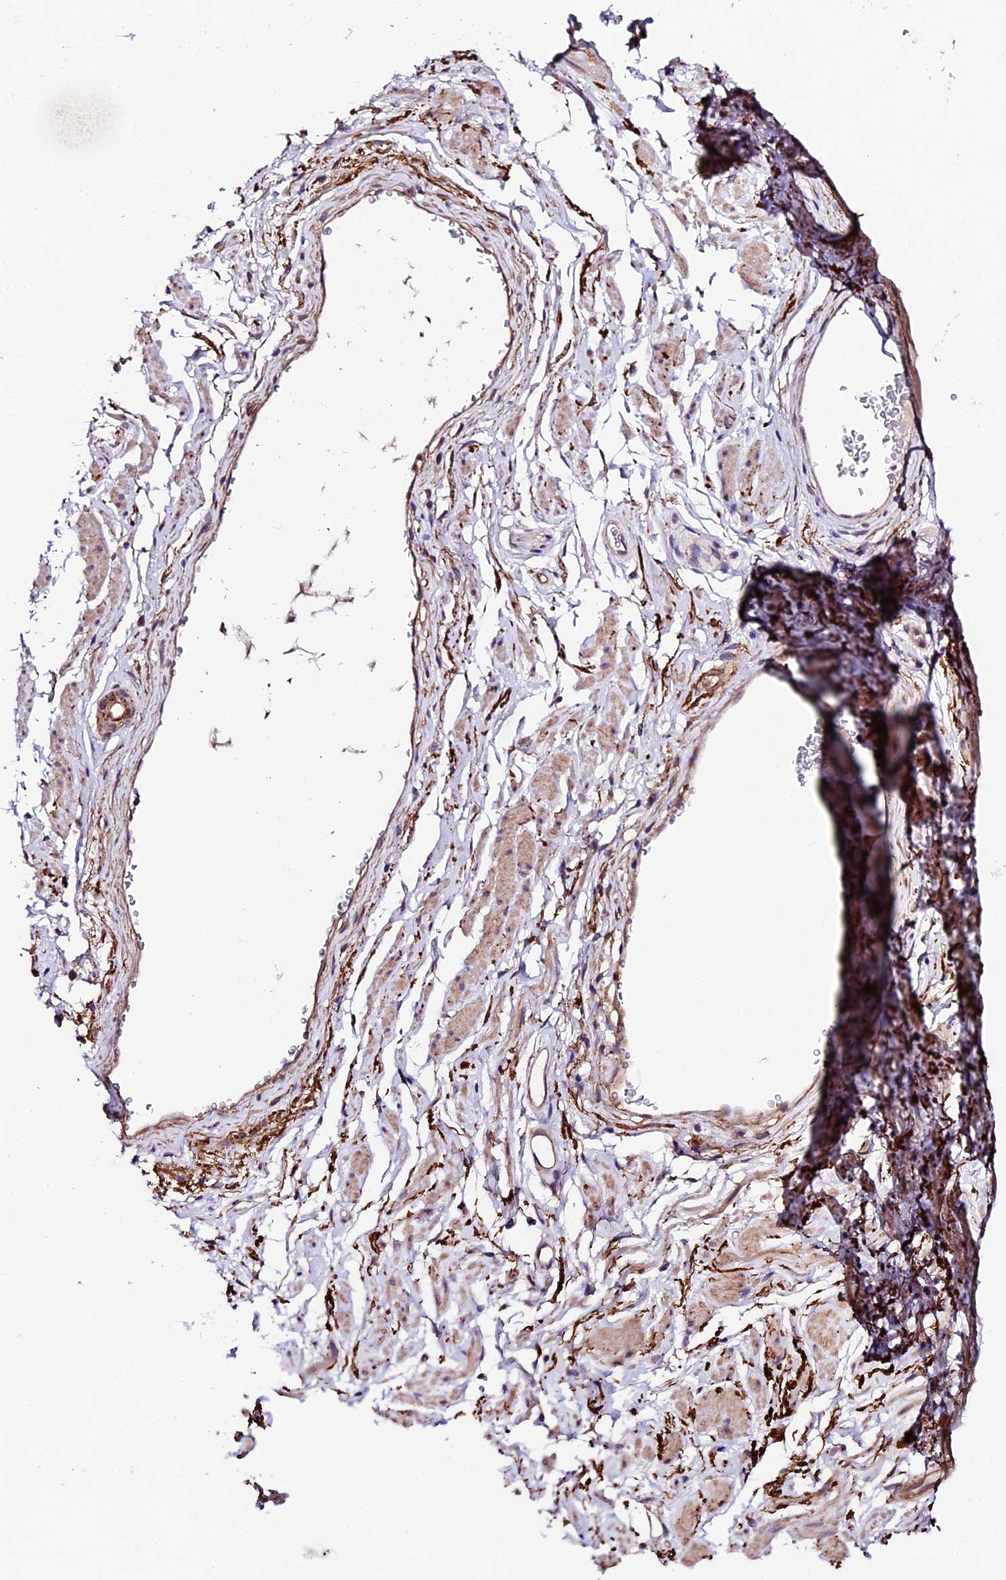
{"staining": {"intensity": "moderate", "quantity": ">75%", "location": "cytoplasmic/membranous"}, "tissue": "adipose tissue", "cell_type": "Adipocytes", "image_type": "normal", "snomed": [{"axis": "morphology", "description": "Normal tissue, NOS"}, {"axis": "morphology", "description": "Adenocarcinoma, NOS"}, {"axis": "topography", "description": "Rectum"}, {"axis": "topography", "description": "Vagina"}, {"axis": "topography", "description": "Peripheral nerve tissue"}], "caption": "The histopathology image exhibits staining of normal adipose tissue, revealing moderate cytoplasmic/membranous protein positivity (brown color) within adipocytes.", "gene": "LSM7", "patient": {"sex": "female", "age": 71}}